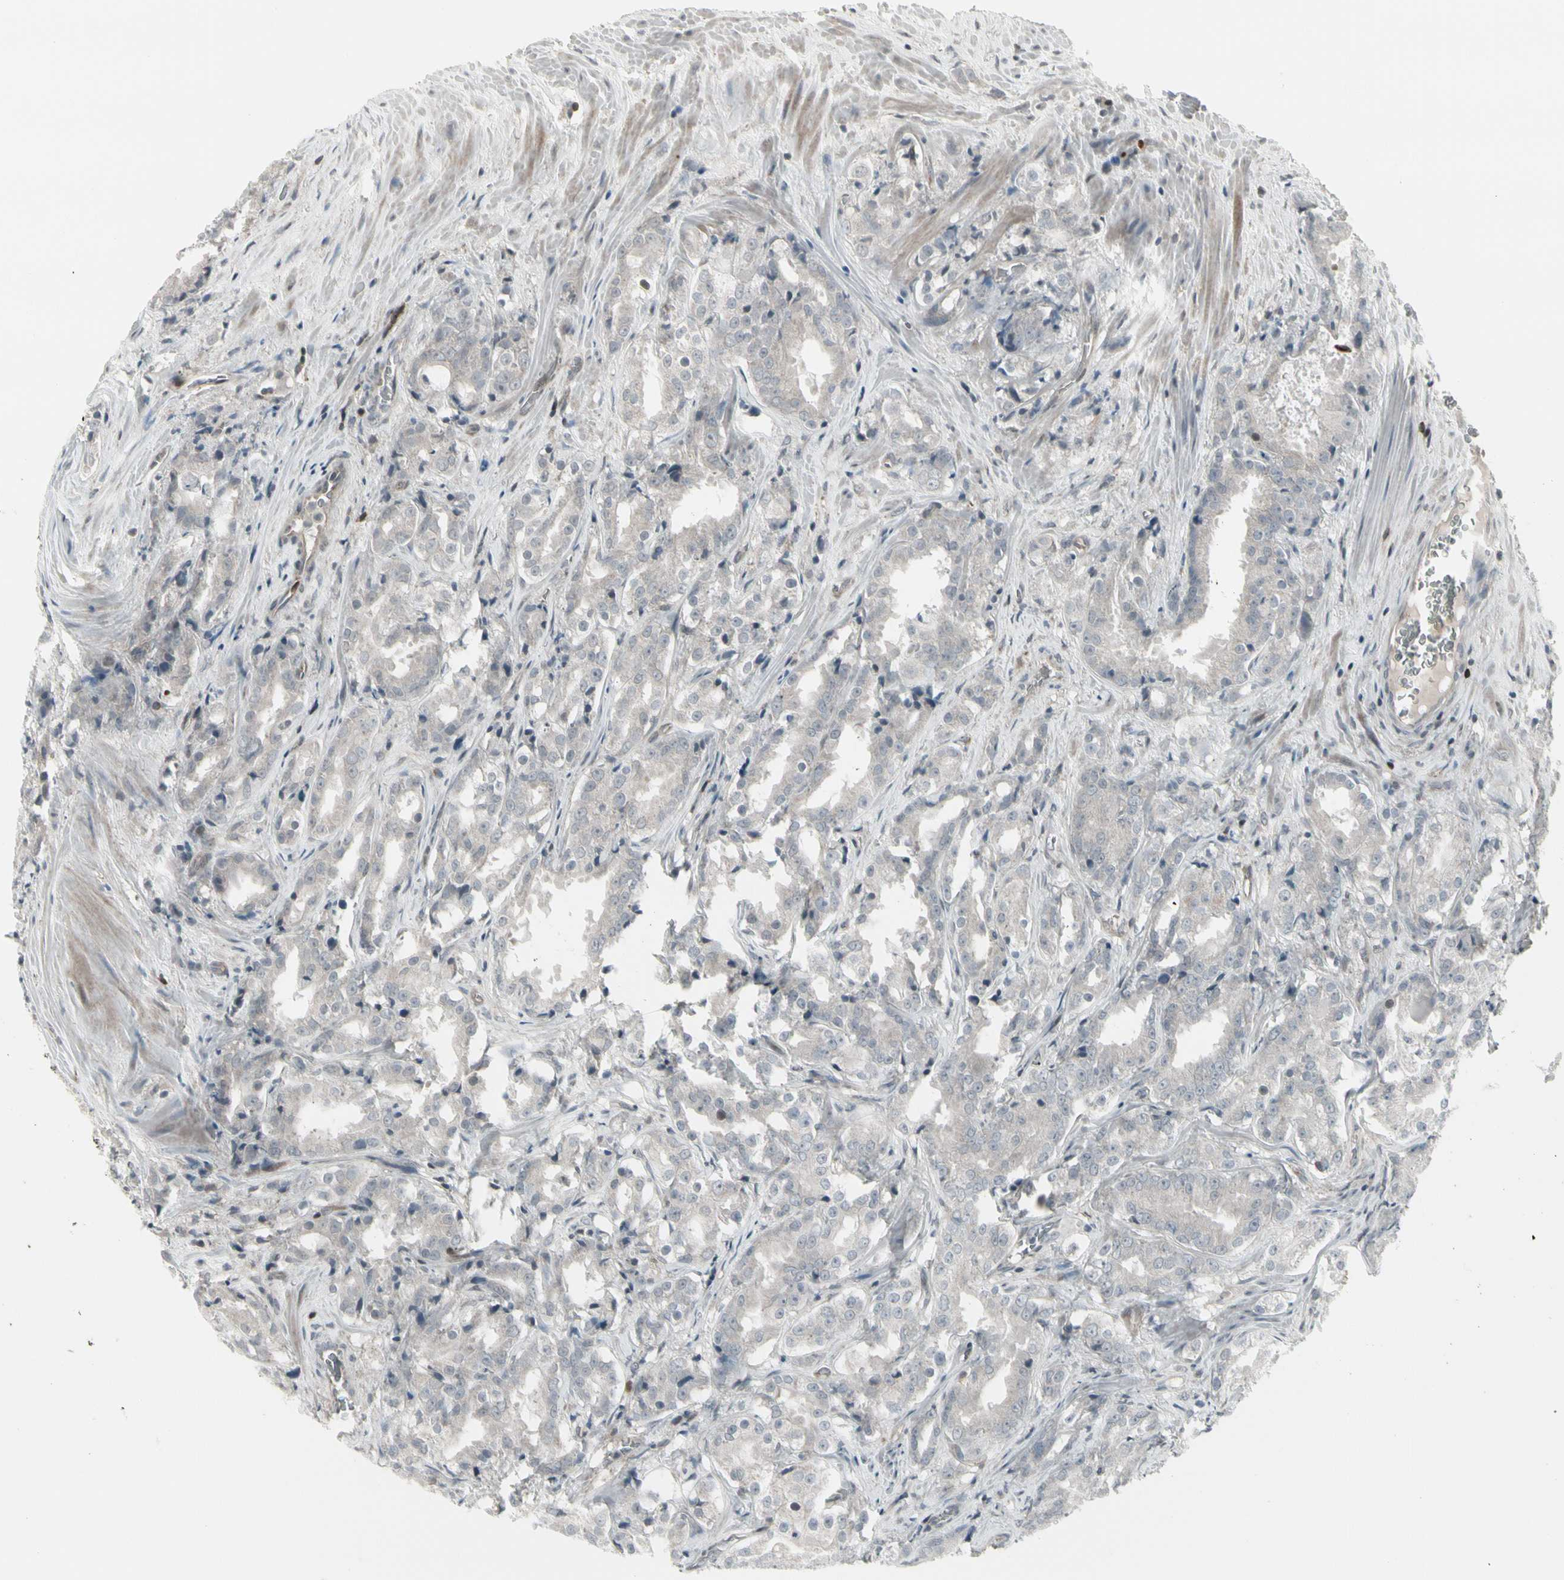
{"staining": {"intensity": "weak", "quantity": ">75%", "location": "cytoplasmic/membranous"}, "tissue": "prostate cancer", "cell_type": "Tumor cells", "image_type": "cancer", "snomed": [{"axis": "morphology", "description": "Adenocarcinoma, High grade"}, {"axis": "topography", "description": "Prostate"}], "caption": "DAB (3,3'-diaminobenzidine) immunohistochemical staining of human prostate cancer displays weak cytoplasmic/membranous protein expression in approximately >75% of tumor cells.", "gene": "IGFBP6", "patient": {"sex": "male", "age": 73}}